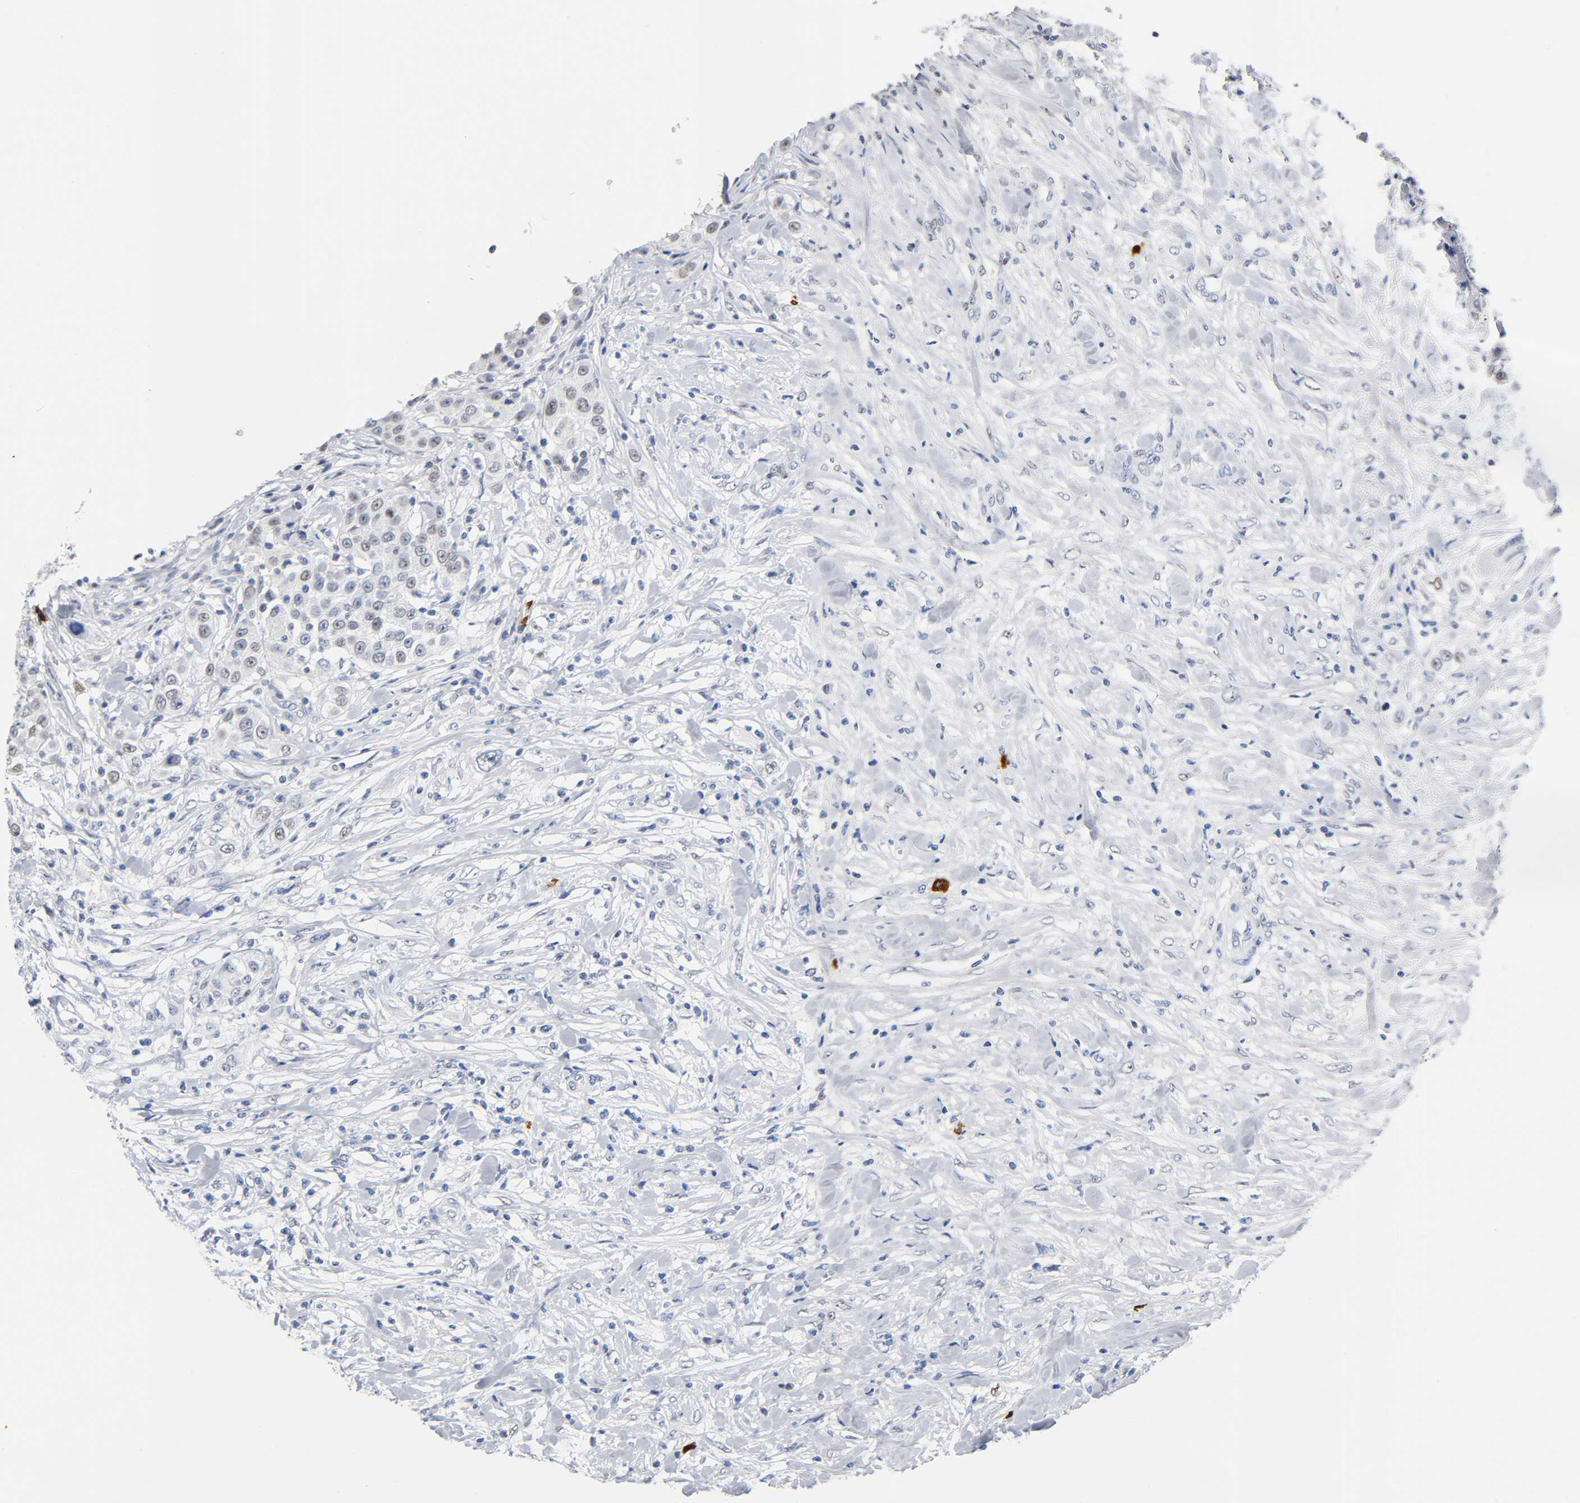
{"staining": {"intensity": "weak", "quantity": "25%-75%", "location": "nuclear"}, "tissue": "urothelial cancer", "cell_type": "Tumor cells", "image_type": "cancer", "snomed": [{"axis": "morphology", "description": "Urothelial carcinoma, High grade"}, {"axis": "topography", "description": "Urinary bladder"}], "caption": "Urothelial cancer stained for a protein (brown) displays weak nuclear positive staining in approximately 25%-75% of tumor cells.", "gene": "NAB2", "patient": {"sex": "female", "age": 80}}